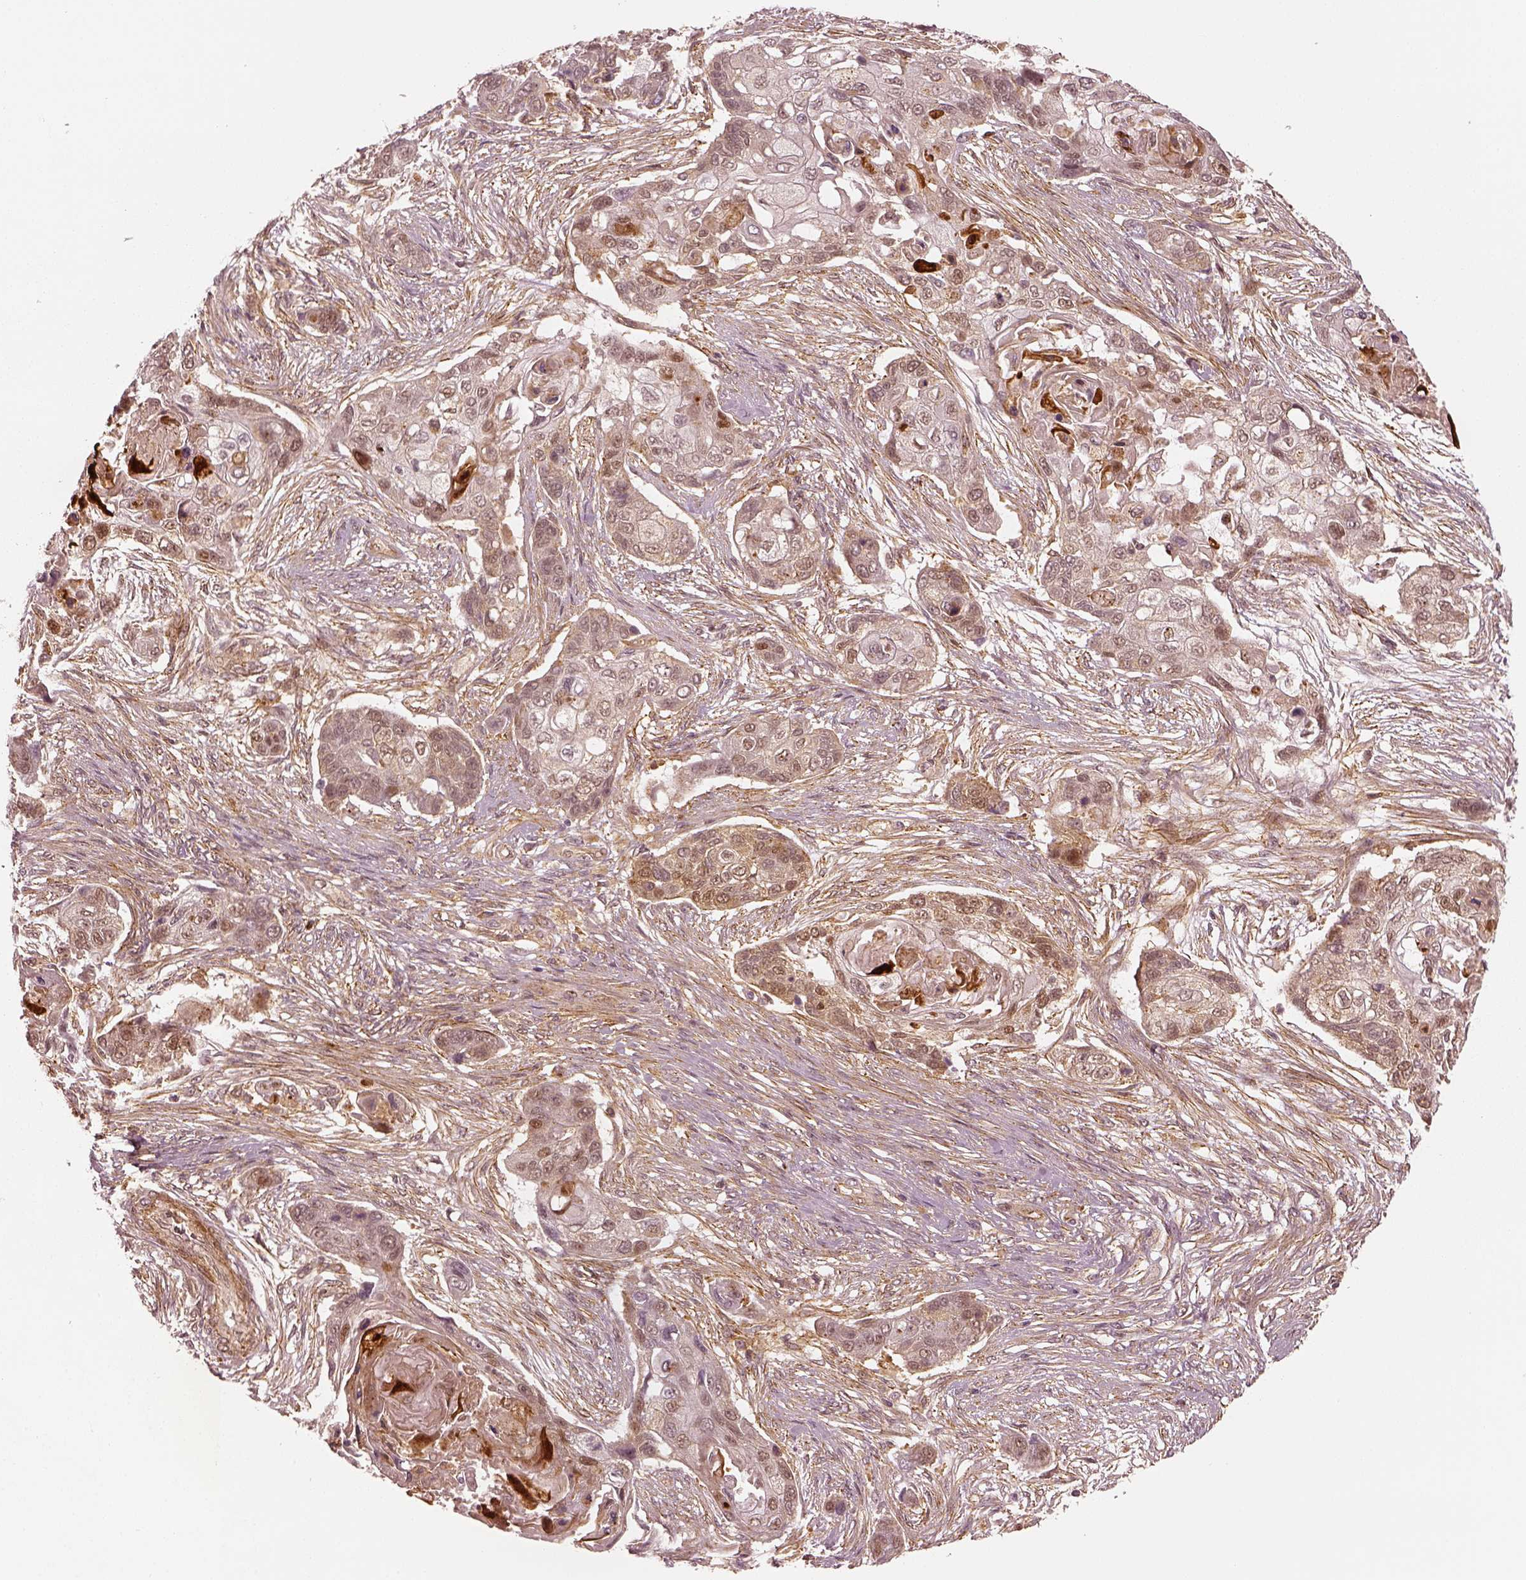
{"staining": {"intensity": "weak", "quantity": "25%-75%", "location": "cytoplasmic/membranous"}, "tissue": "lung cancer", "cell_type": "Tumor cells", "image_type": "cancer", "snomed": [{"axis": "morphology", "description": "Squamous cell carcinoma, NOS"}, {"axis": "topography", "description": "Lung"}], "caption": "An image of lung squamous cell carcinoma stained for a protein reveals weak cytoplasmic/membranous brown staining in tumor cells.", "gene": "SLC12A9", "patient": {"sex": "male", "age": 69}}